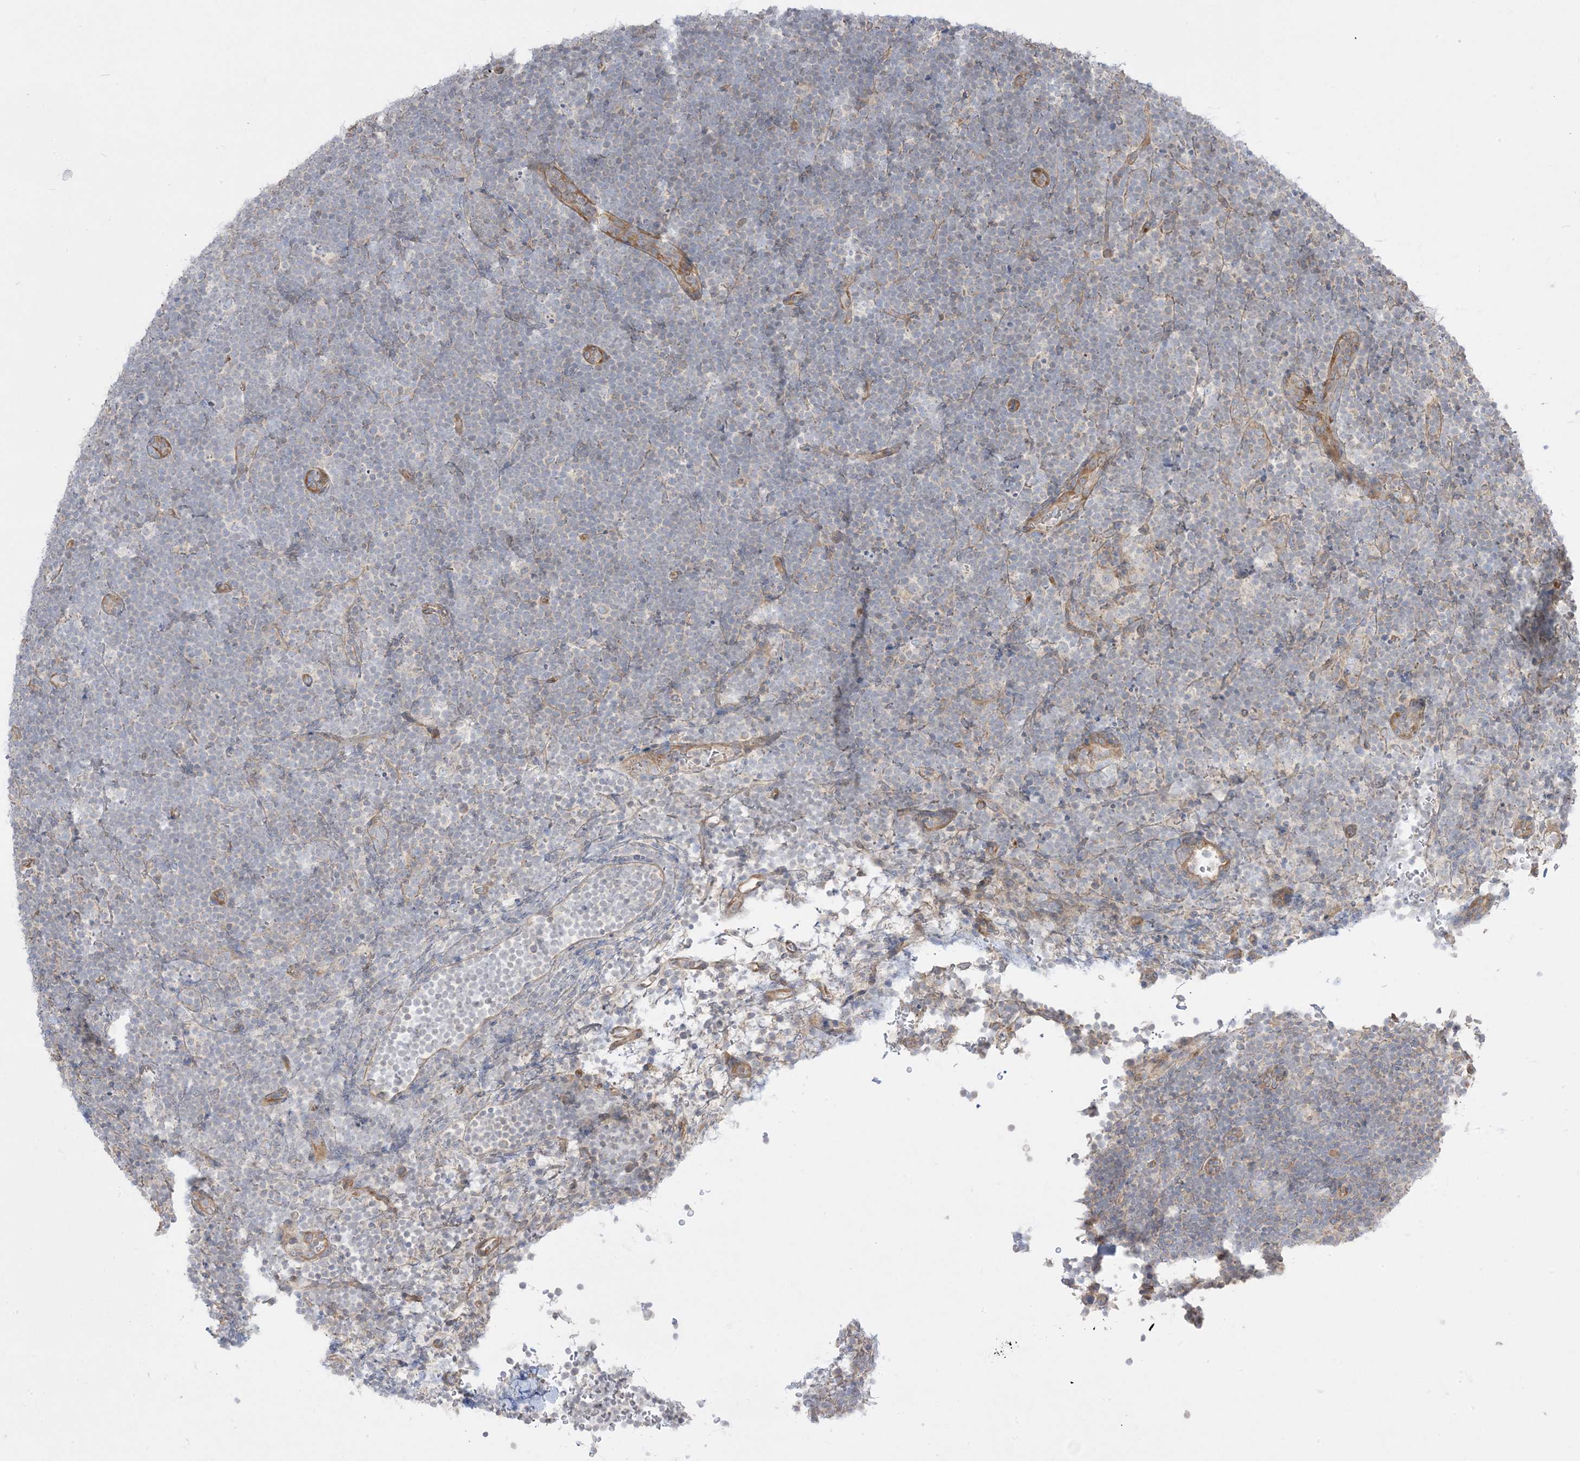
{"staining": {"intensity": "negative", "quantity": "none", "location": "none"}, "tissue": "lymphoma", "cell_type": "Tumor cells", "image_type": "cancer", "snomed": [{"axis": "morphology", "description": "Malignant lymphoma, non-Hodgkin's type, High grade"}, {"axis": "topography", "description": "Lymph node"}], "caption": "DAB (3,3'-diaminobenzidine) immunohistochemical staining of lymphoma reveals no significant staining in tumor cells.", "gene": "ARHGEF9", "patient": {"sex": "male", "age": 13}}